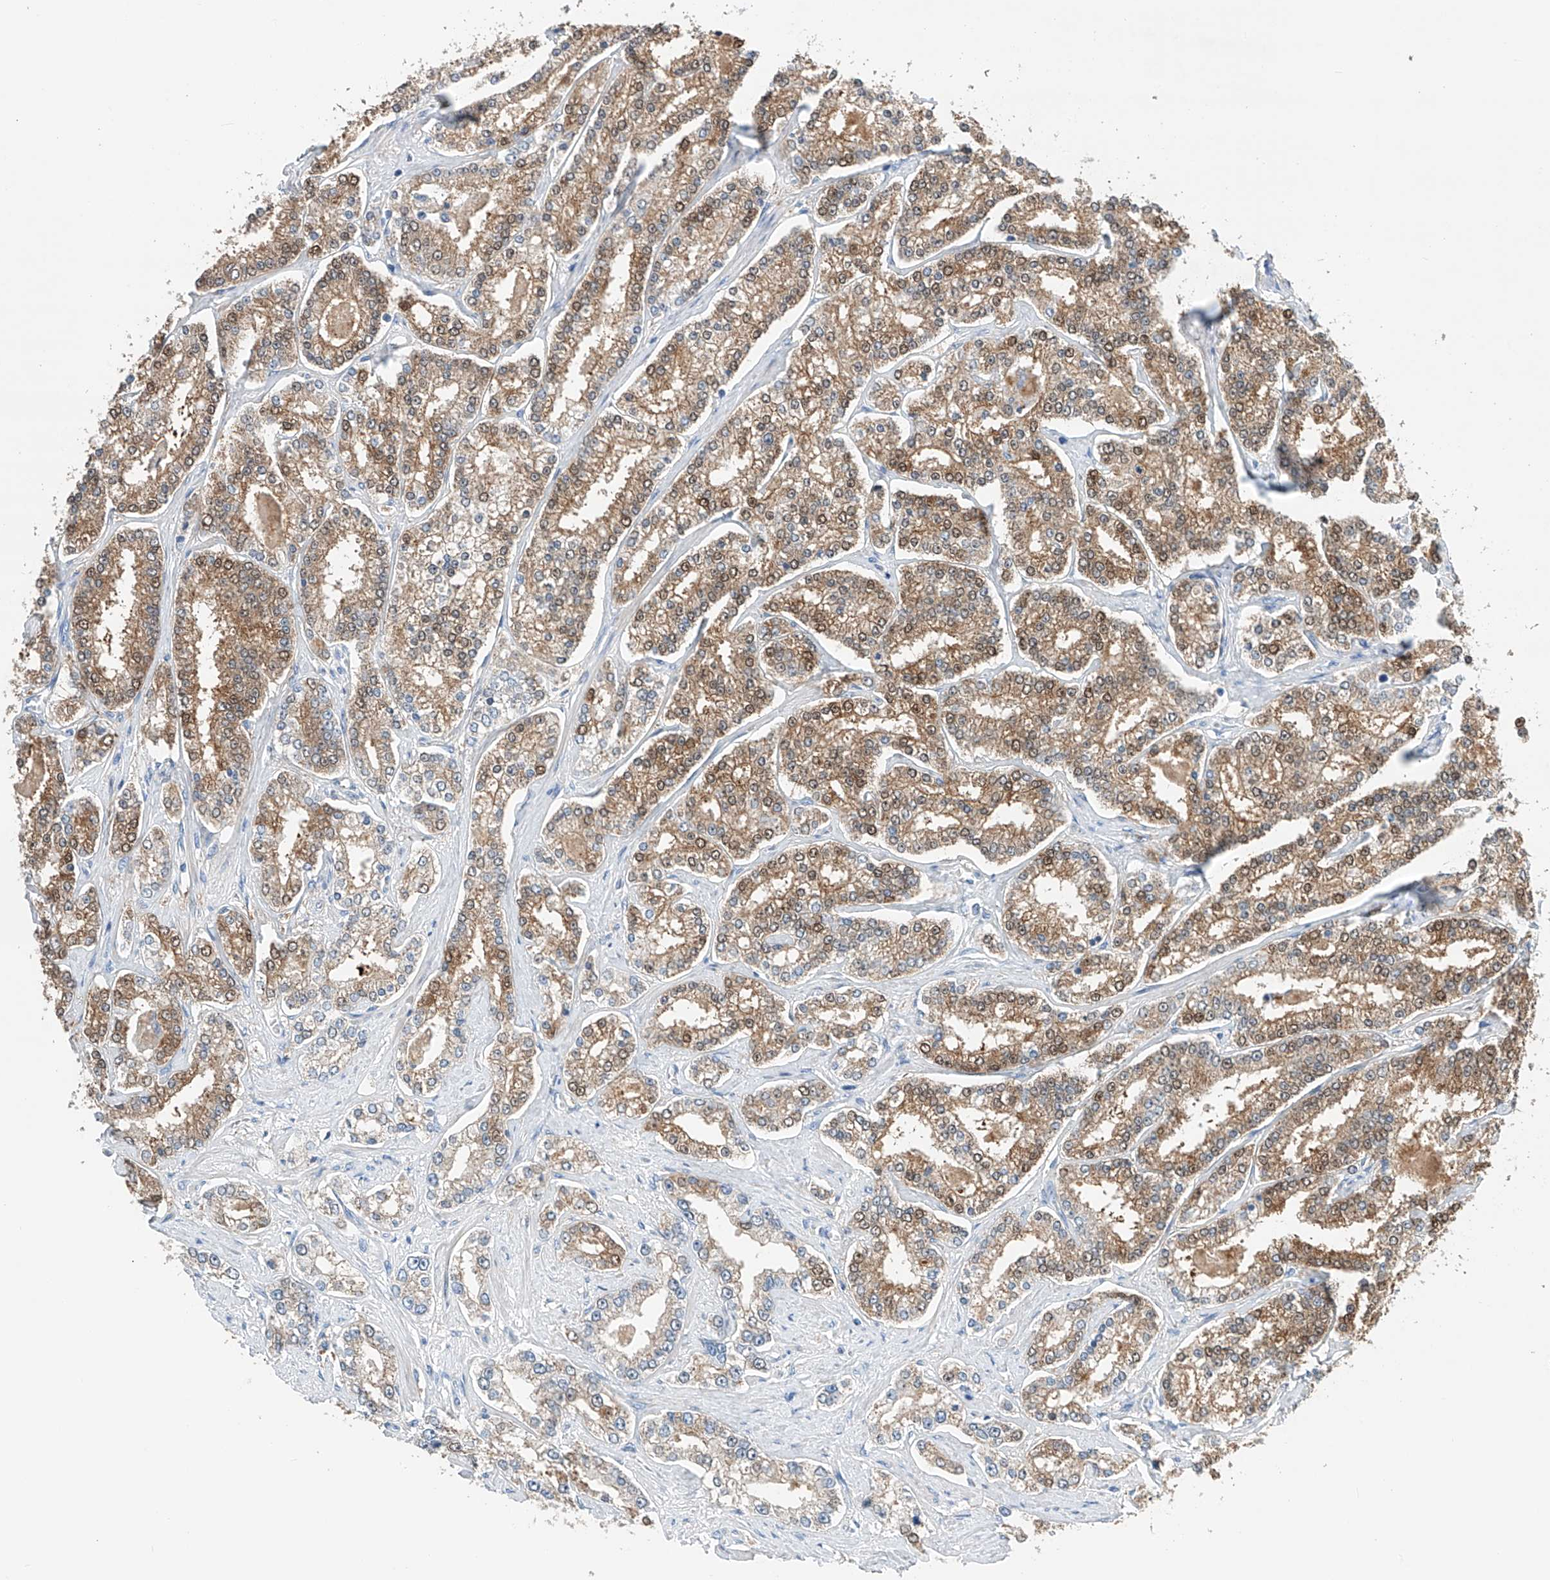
{"staining": {"intensity": "moderate", "quantity": ">75%", "location": "cytoplasmic/membranous,nuclear"}, "tissue": "prostate cancer", "cell_type": "Tumor cells", "image_type": "cancer", "snomed": [{"axis": "morphology", "description": "Normal tissue, NOS"}, {"axis": "morphology", "description": "Adenocarcinoma, High grade"}, {"axis": "topography", "description": "Prostate"}], "caption": "High-grade adenocarcinoma (prostate) stained for a protein (brown) shows moderate cytoplasmic/membranous and nuclear positive positivity in about >75% of tumor cells.", "gene": "GPC4", "patient": {"sex": "male", "age": 83}}